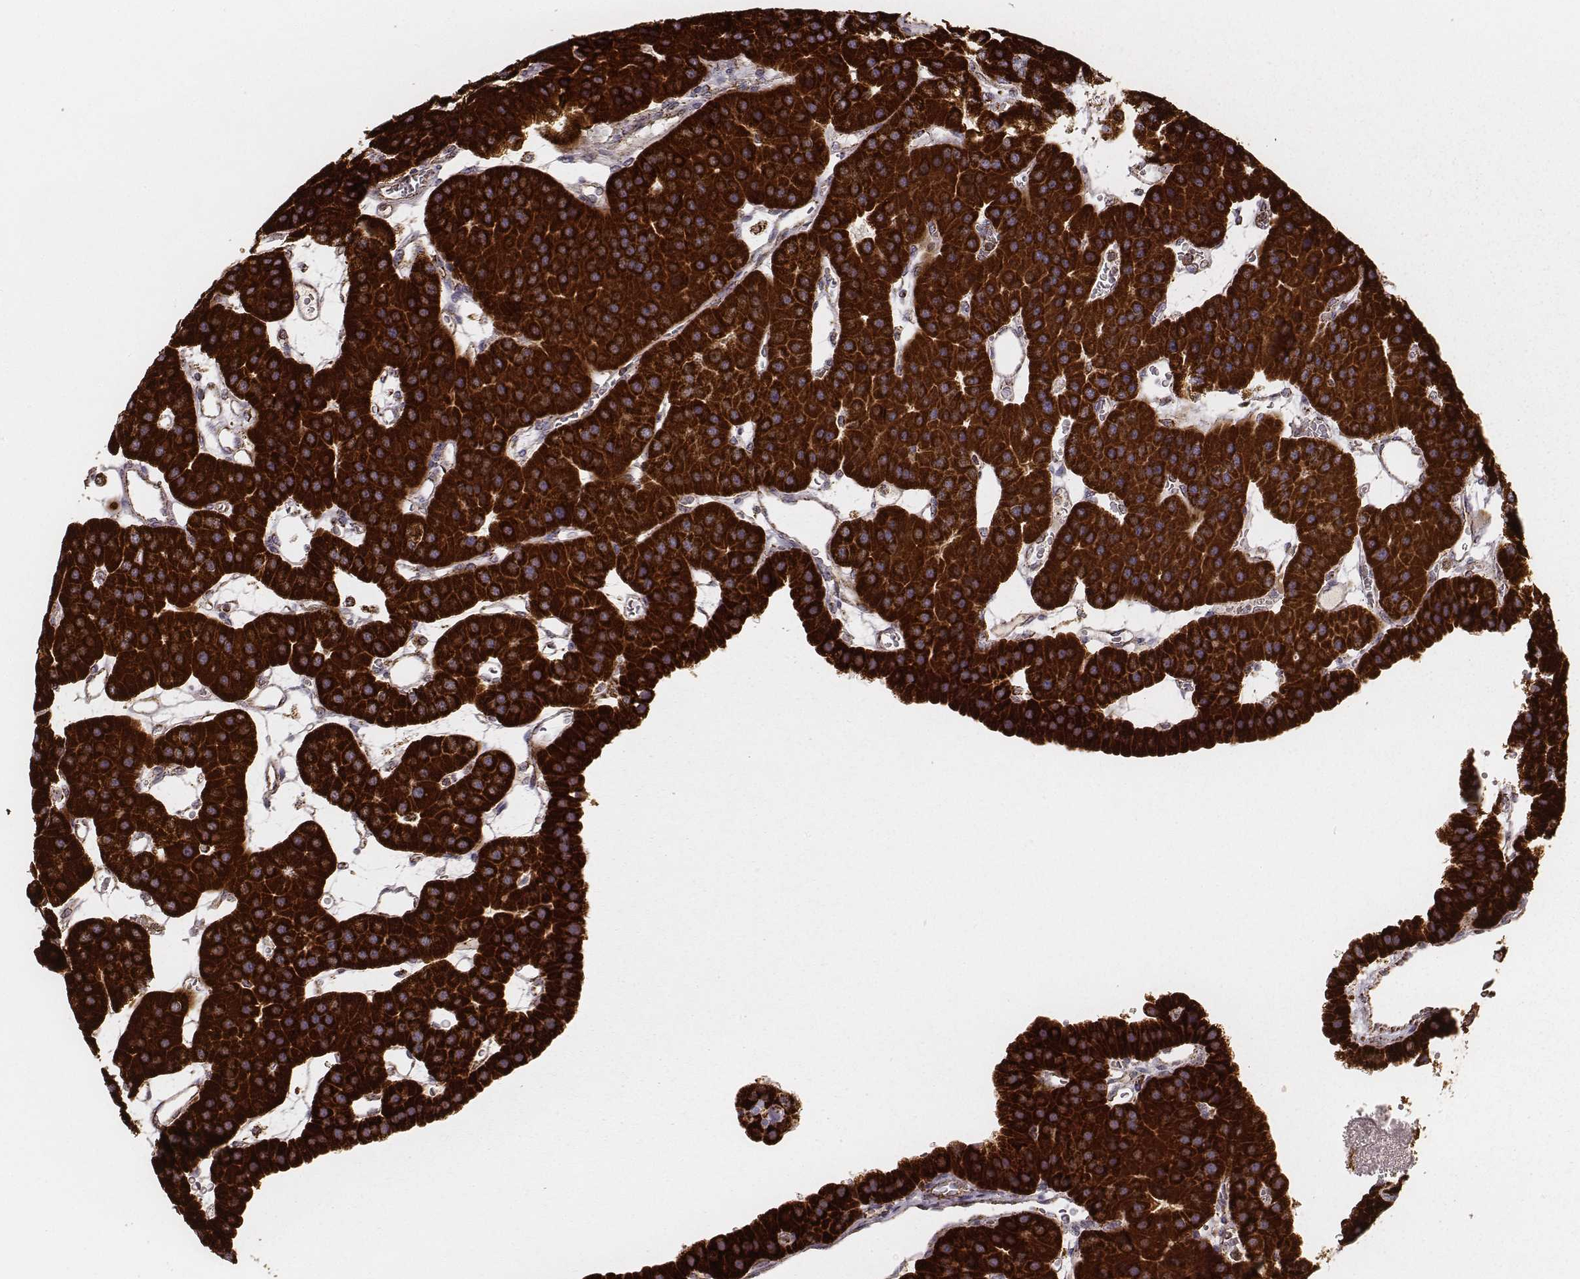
{"staining": {"intensity": "strong", "quantity": ">75%", "location": "cytoplasmic/membranous"}, "tissue": "parathyroid gland", "cell_type": "Glandular cells", "image_type": "normal", "snomed": [{"axis": "morphology", "description": "Normal tissue, NOS"}, {"axis": "morphology", "description": "Adenoma, NOS"}, {"axis": "topography", "description": "Parathyroid gland"}], "caption": "The image shows a brown stain indicating the presence of a protein in the cytoplasmic/membranous of glandular cells in parathyroid gland.", "gene": "CS", "patient": {"sex": "female", "age": 86}}